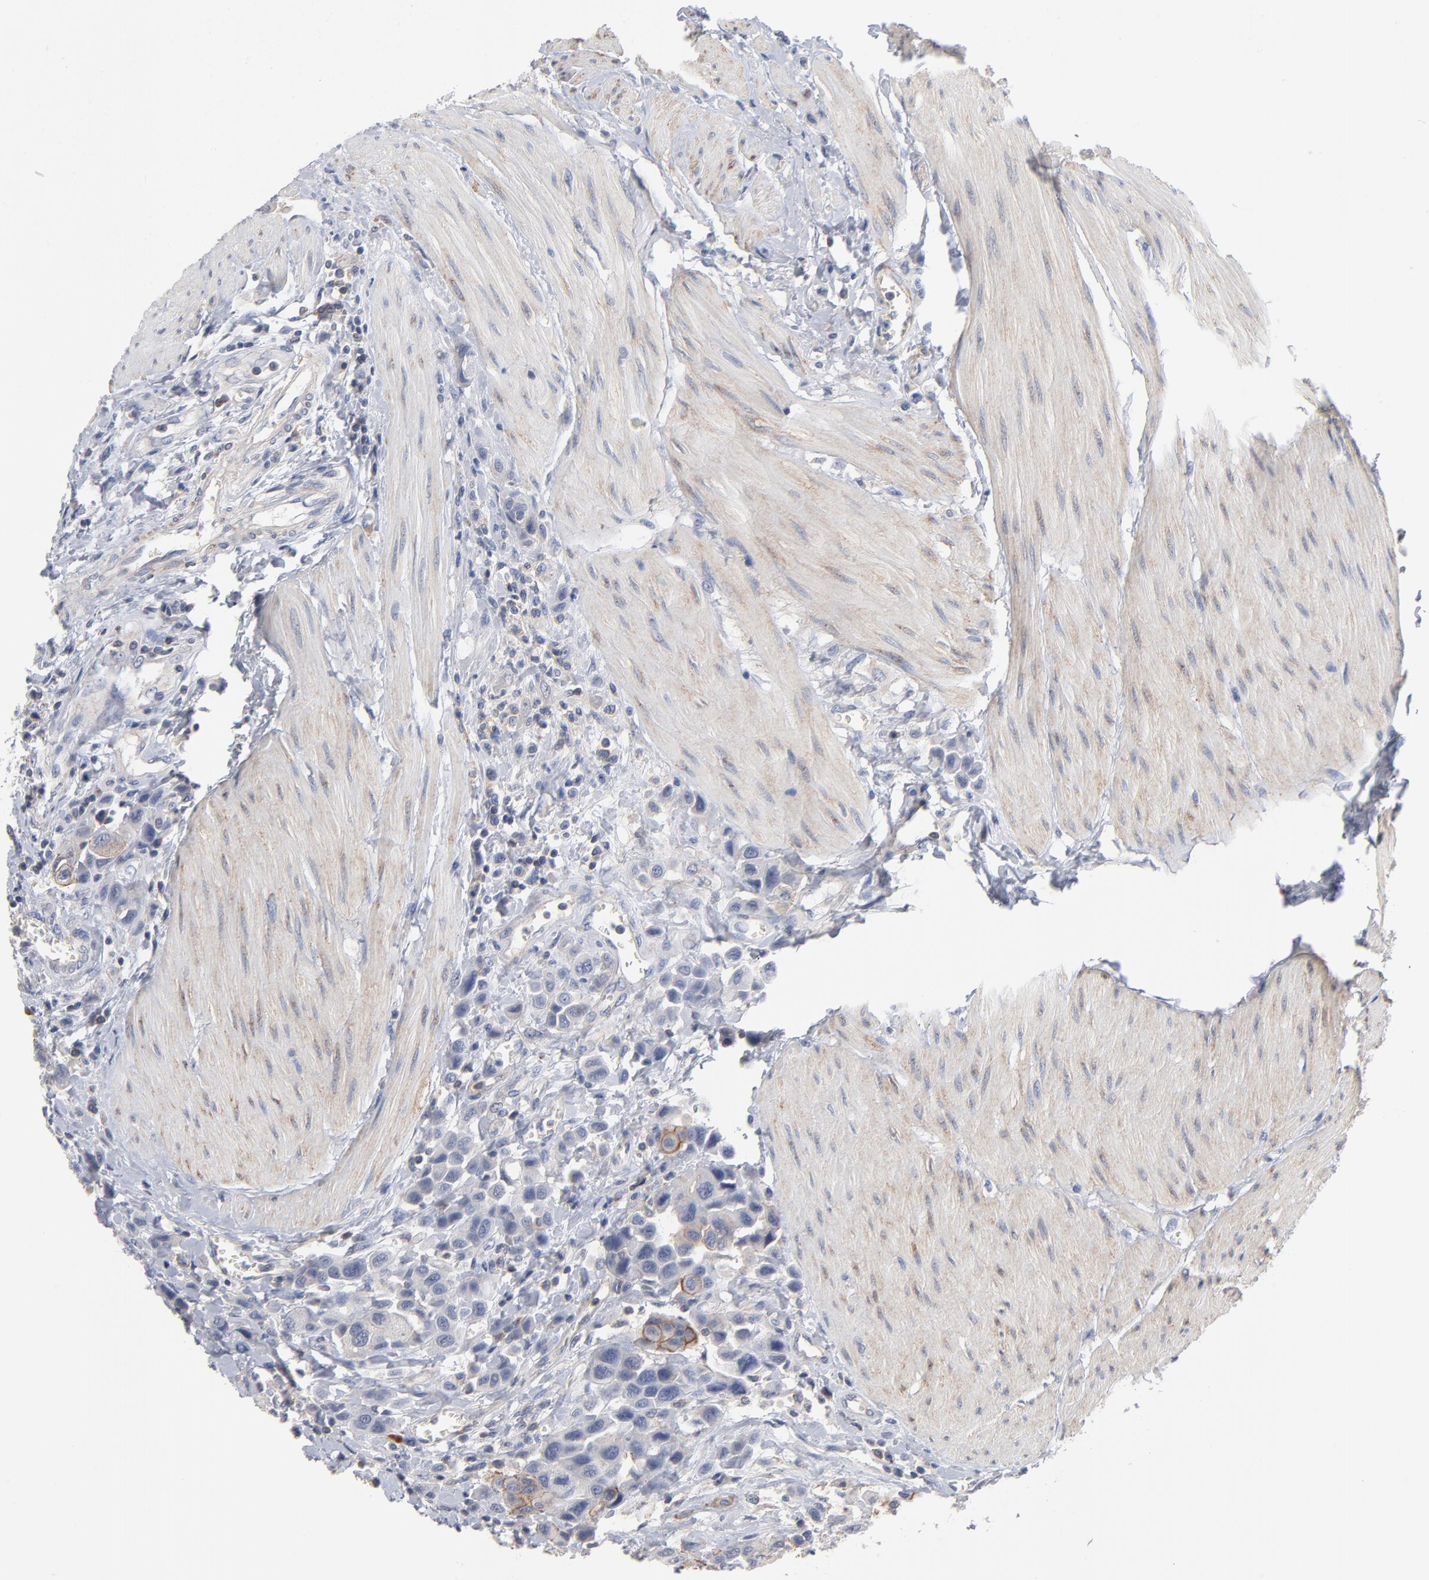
{"staining": {"intensity": "weak", "quantity": "25%-75%", "location": "cytoplasmic/membranous"}, "tissue": "urothelial cancer", "cell_type": "Tumor cells", "image_type": "cancer", "snomed": [{"axis": "morphology", "description": "Urothelial carcinoma, High grade"}, {"axis": "topography", "description": "Urinary bladder"}], "caption": "Immunohistochemistry (IHC) histopathology image of neoplastic tissue: urothelial cancer stained using IHC displays low levels of weak protein expression localized specifically in the cytoplasmic/membranous of tumor cells, appearing as a cytoplasmic/membranous brown color.", "gene": "PDLIM2", "patient": {"sex": "male", "age": 50}}